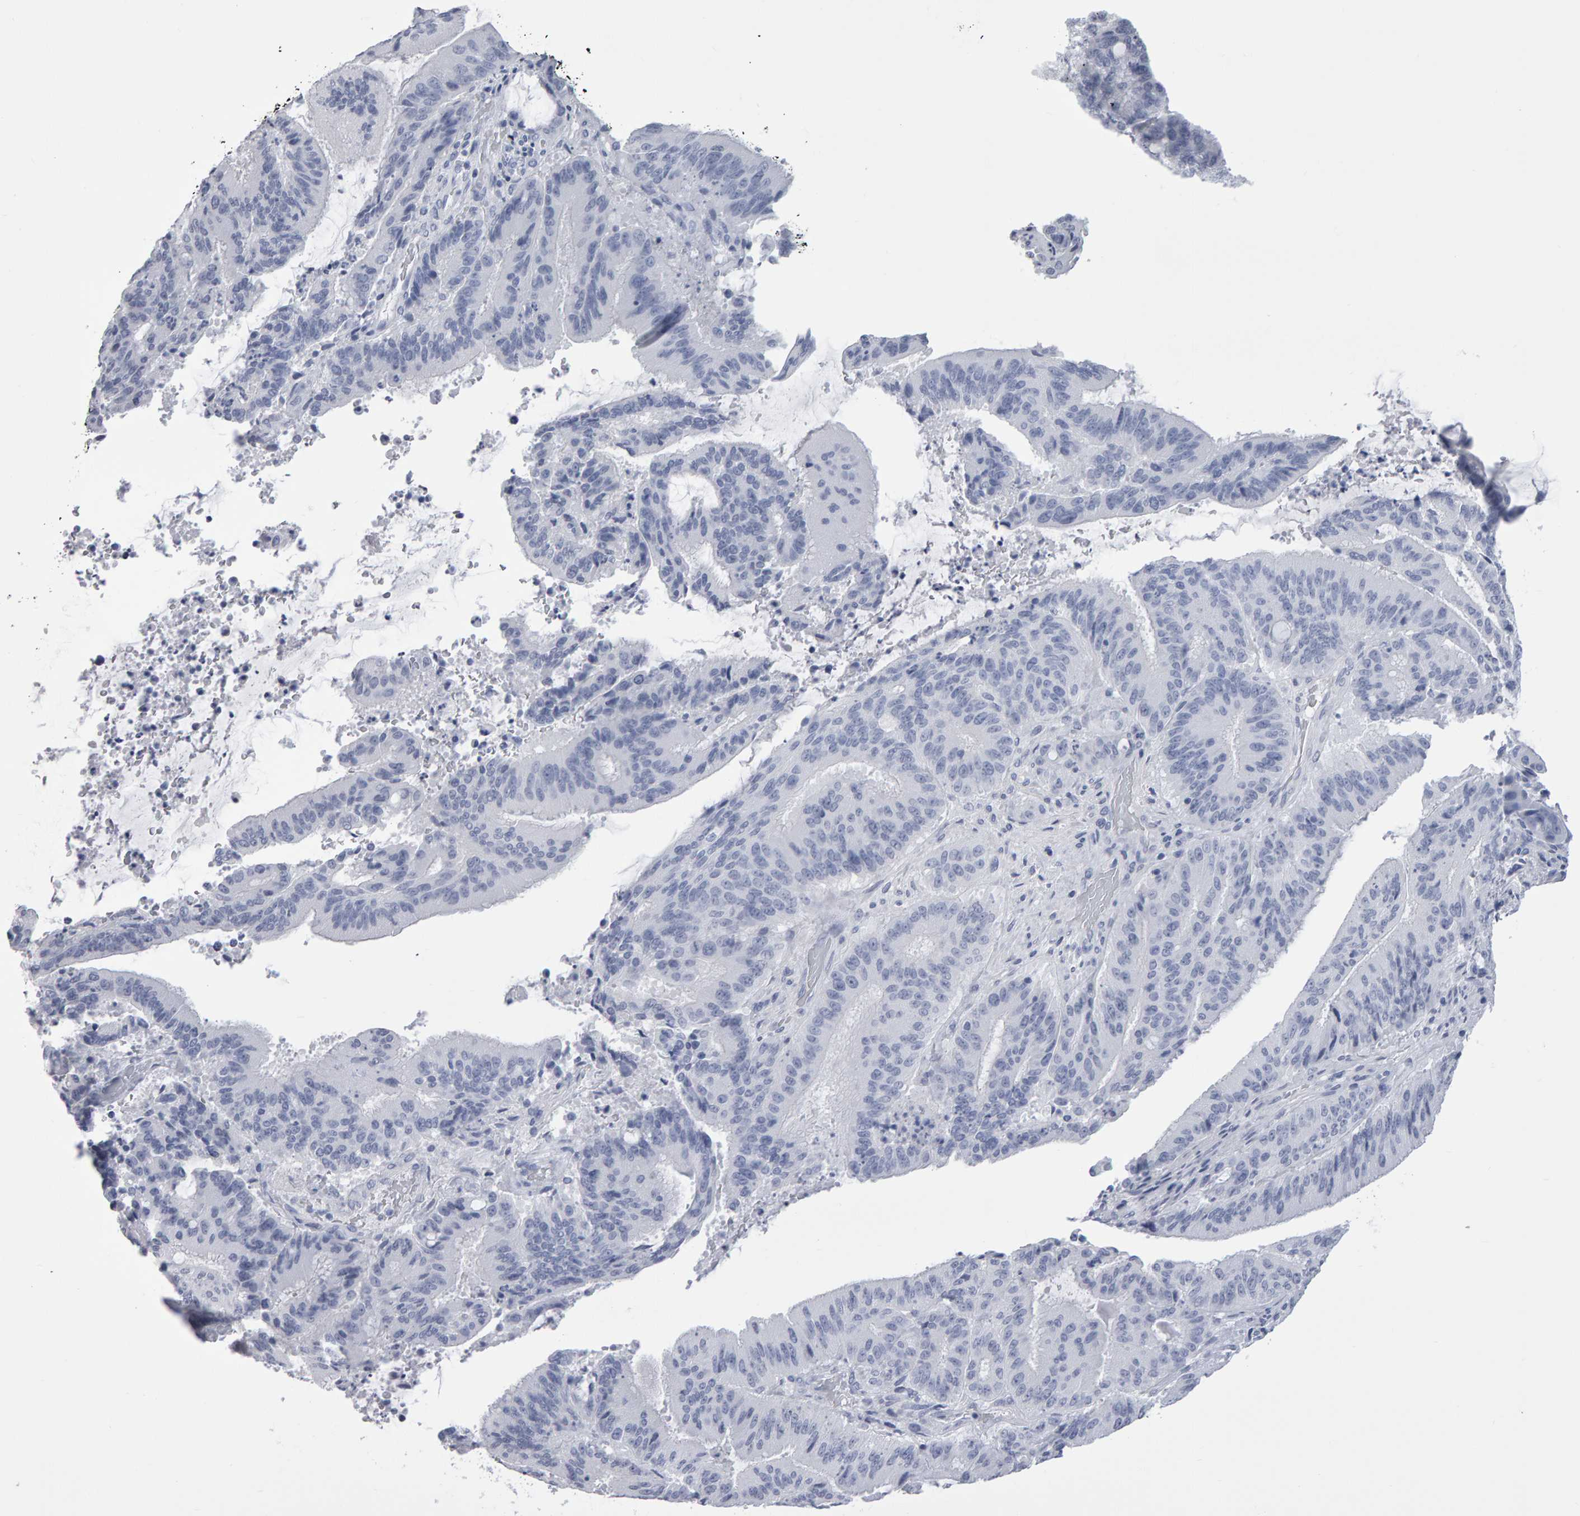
{"staining": {"intensity": "negative", "quantity": "none", "location": "none"}, "tissue": "liver cancer", "cell_type": "Tumor cells", "image_type": "cancer", "snomed": [{"axis": "morphology", "description": "Normal tissue, NOS"}, {"axis": "morphology", "description": "Cholangiocarcinoma"}, {"axis": "topography", "description": "Liver"}, {"axis": "topography", "description": "Peripheral nerve tissue"}], "caption": "Immunohistochemistry (IHC) histopathology image of human liver cholangiocarcinoma stained for a protein (brown), which reveals no staining in tumor cells.", "gene": "NCDN", "patient": {"sex": "female", "age": 73}}